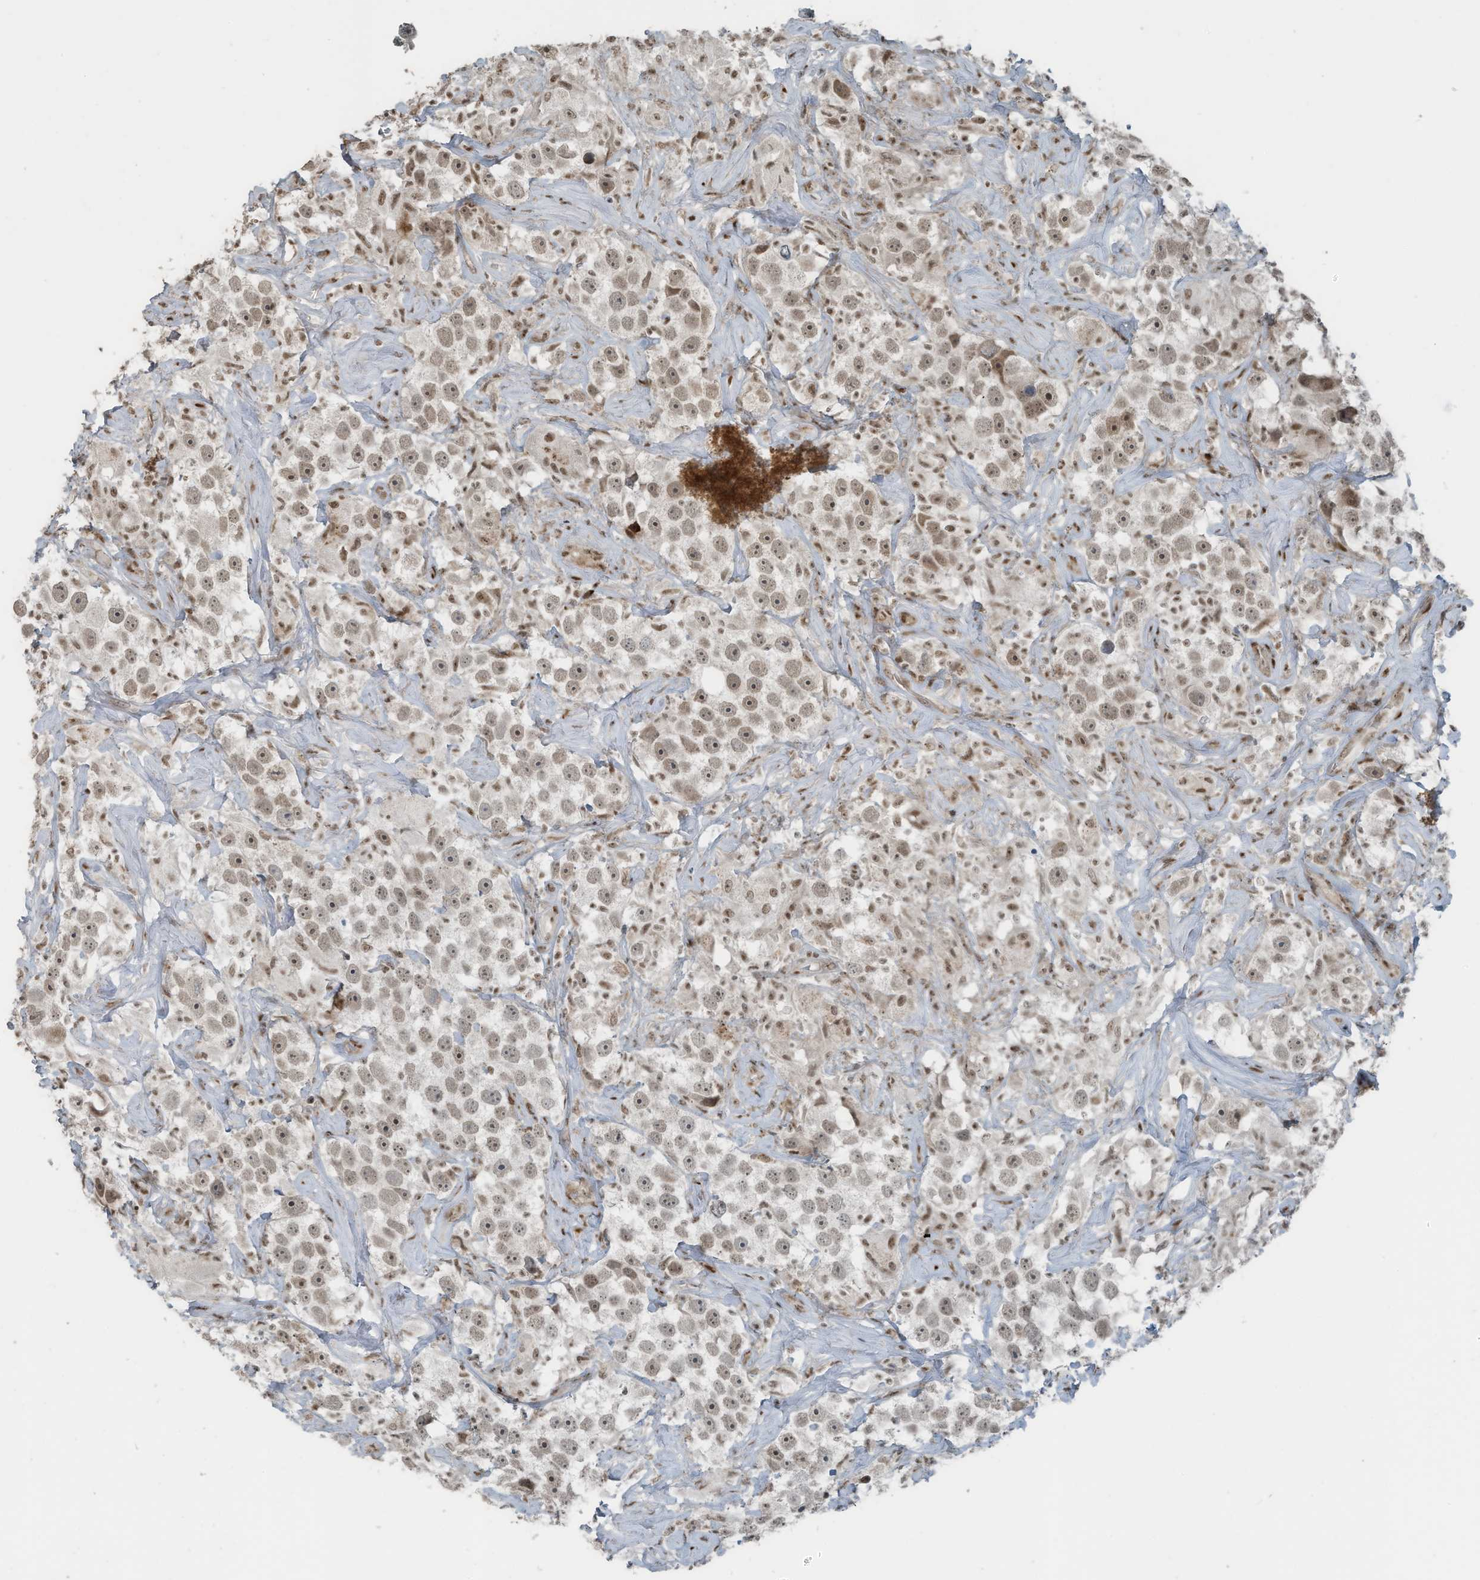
{"staining": {"intensity": "weak", "quantity": "25%-75%", "location": "nuclear"}, "tissue": "testis cancer", "cell_type": "Tumor cells", "image_type": "cancer", "snomed": [{"axis": "morphology", "description": "Seminoma, NOS"}, {"axis": "topography", "description": "Testis"}], "caption": "Testis cancer (seminoma) stained with a brown dye demonstrates weak nuclear positive positivity in approximately 25%-75% of tumor cells.", "gene": "PCNP", "patient": {"sex": "male", "age": 49}}